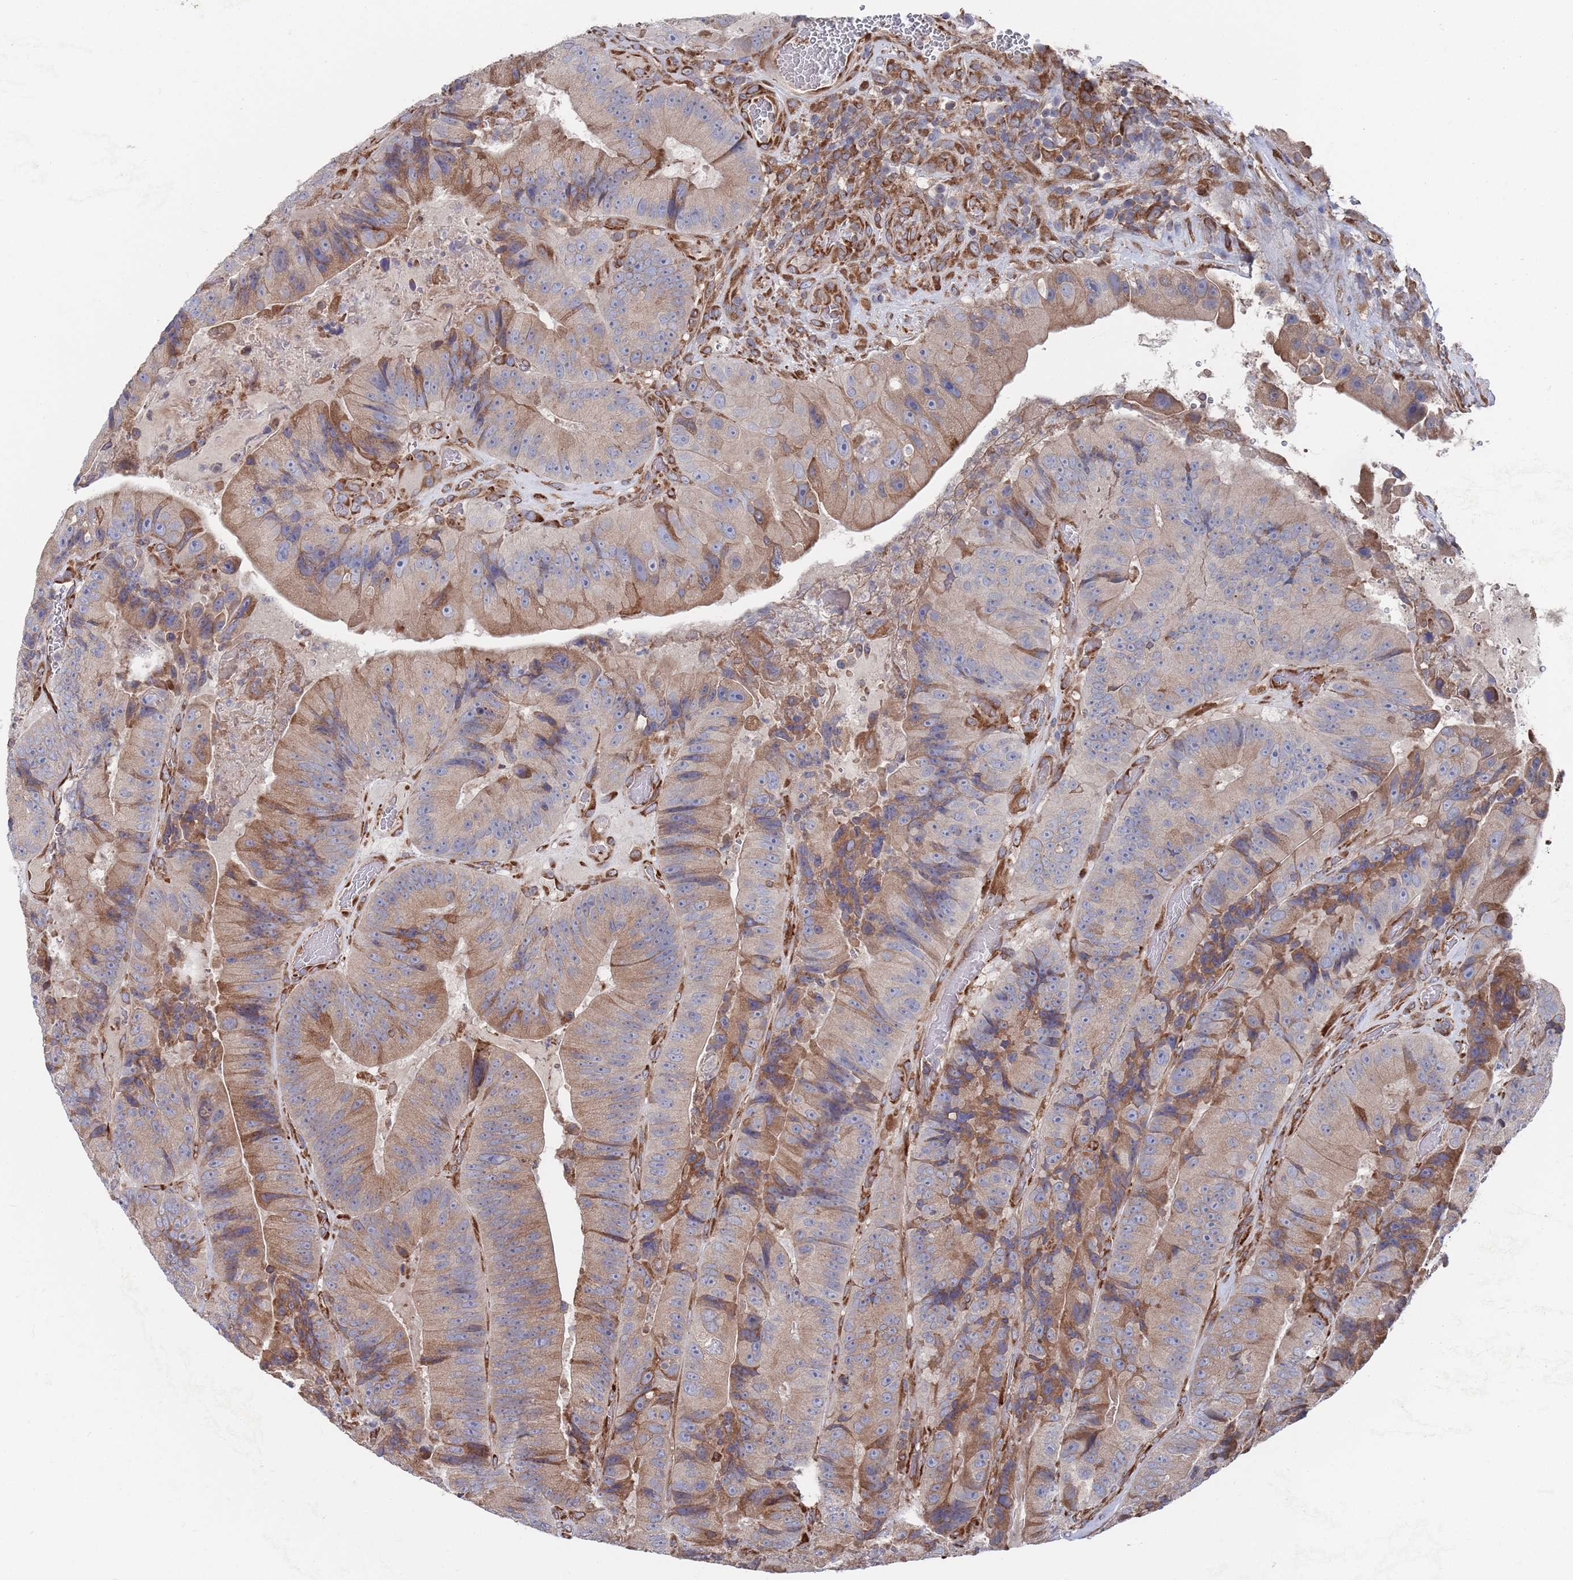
{"staining": {"intensity": "moderate", "quantity": "25%-75%", "location": "cytoplasmic/membranous"}, "tissue": "colorectal cancer", "cell_type": "Tumor cells", "image_type": "cancer", "snomed": [{"axis": "morphology", "description": "Adenocarcinoma, NOS"}, {"axis": "topography", "description": "Colon"}], "caption": "Human colorectal cancer stained with a brown dye reveals moderate cytoplasmic/membranous positive expression in about 25%-75% of tumor cells.", "gene": "GID8", "patient": {"sex": "female", "age": 86}}